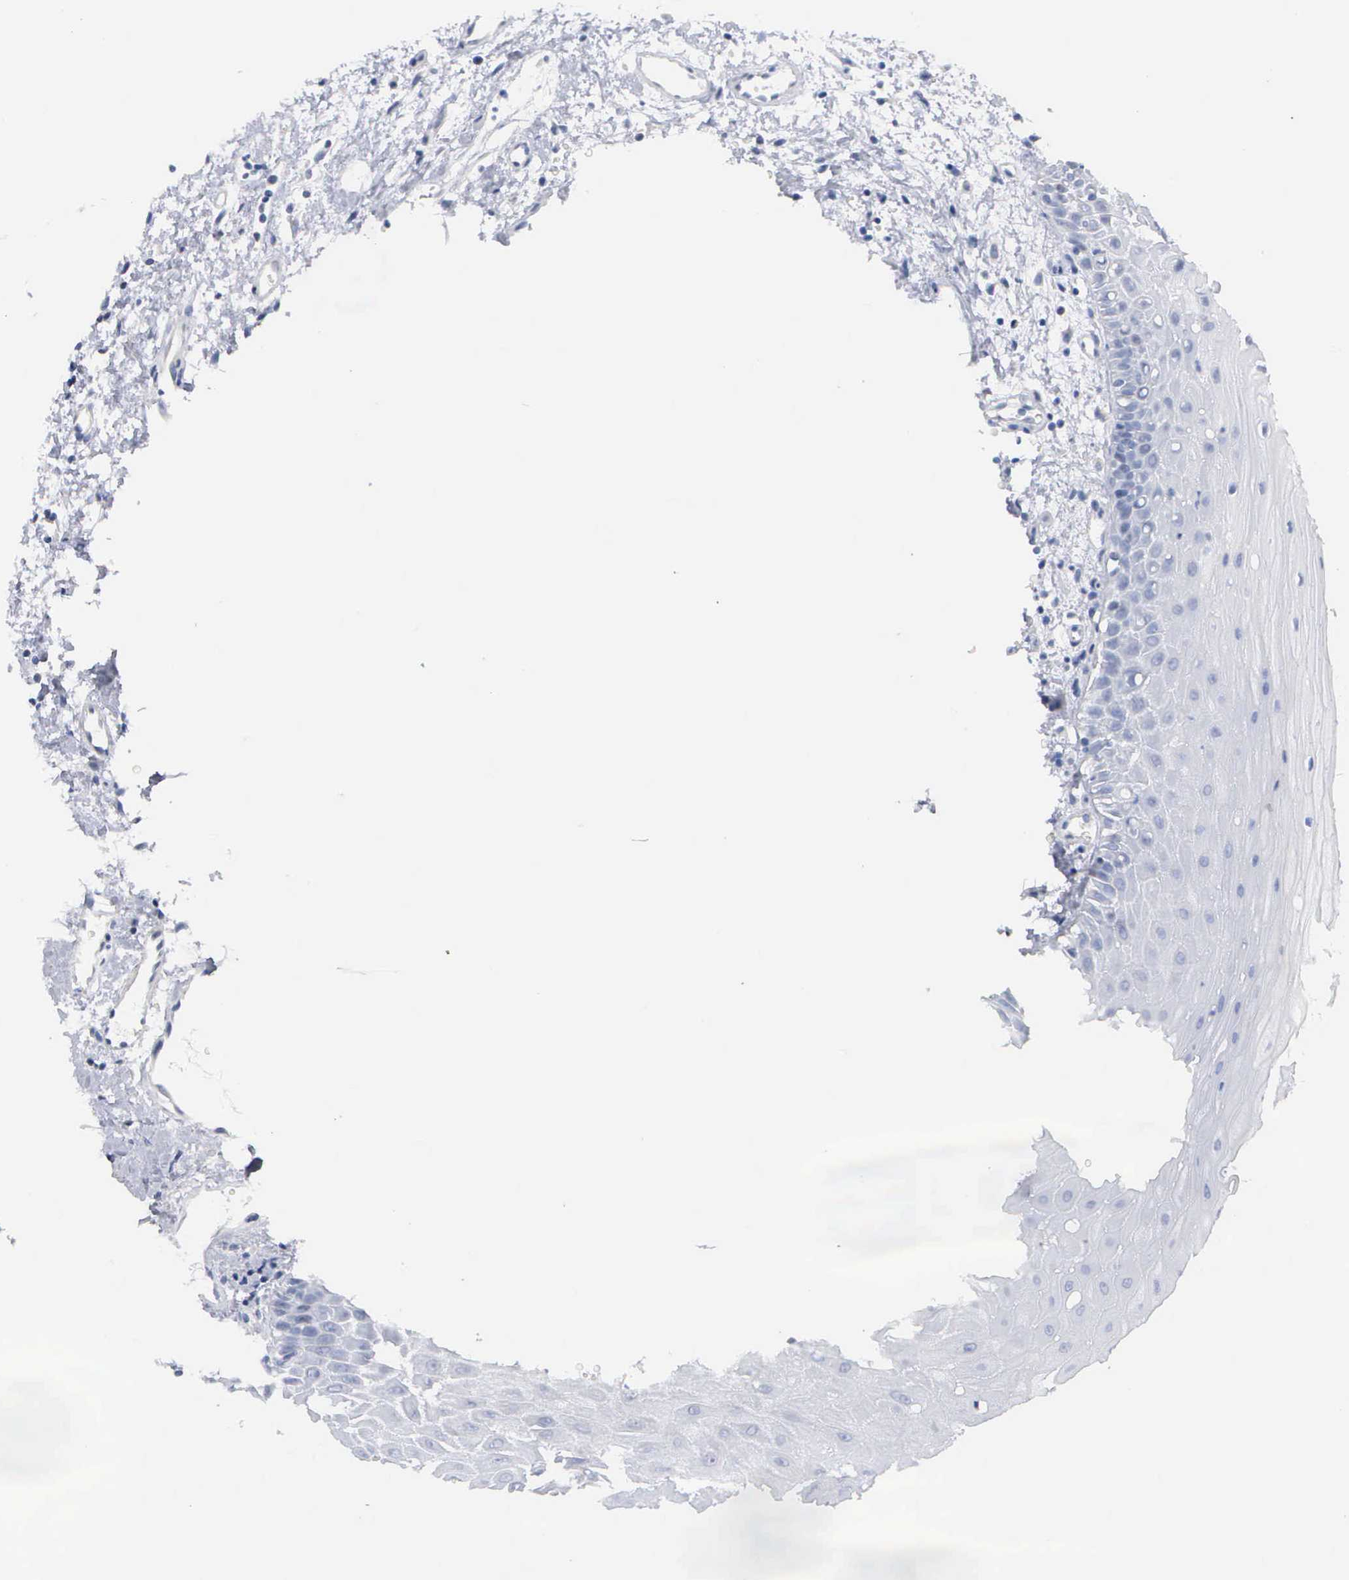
{"staining": {"intensity": "weak", "quantity": "<25%", "location": "nuclear"}, "tissue": "oral mucosa", "cell_type": "Squamous epithelial cells", "image_type": "normal", "snomed": [{"axis": "morphology", "description": "Normal tissue, NOS"}, {"axis": "topography", "description": "Oral tissue"}], "caption": "Immunohistochemistry (IHC) micrograph of benign oral mucosa: human oral mucosa stained with DAB demonstrates no significant protein staining in squamous epithelial cells. (Immunohistochemistry, brightfield microscopy, high magnification).", "gene": "KDM6A", "patient": {"sex": "male", "age": 54}}